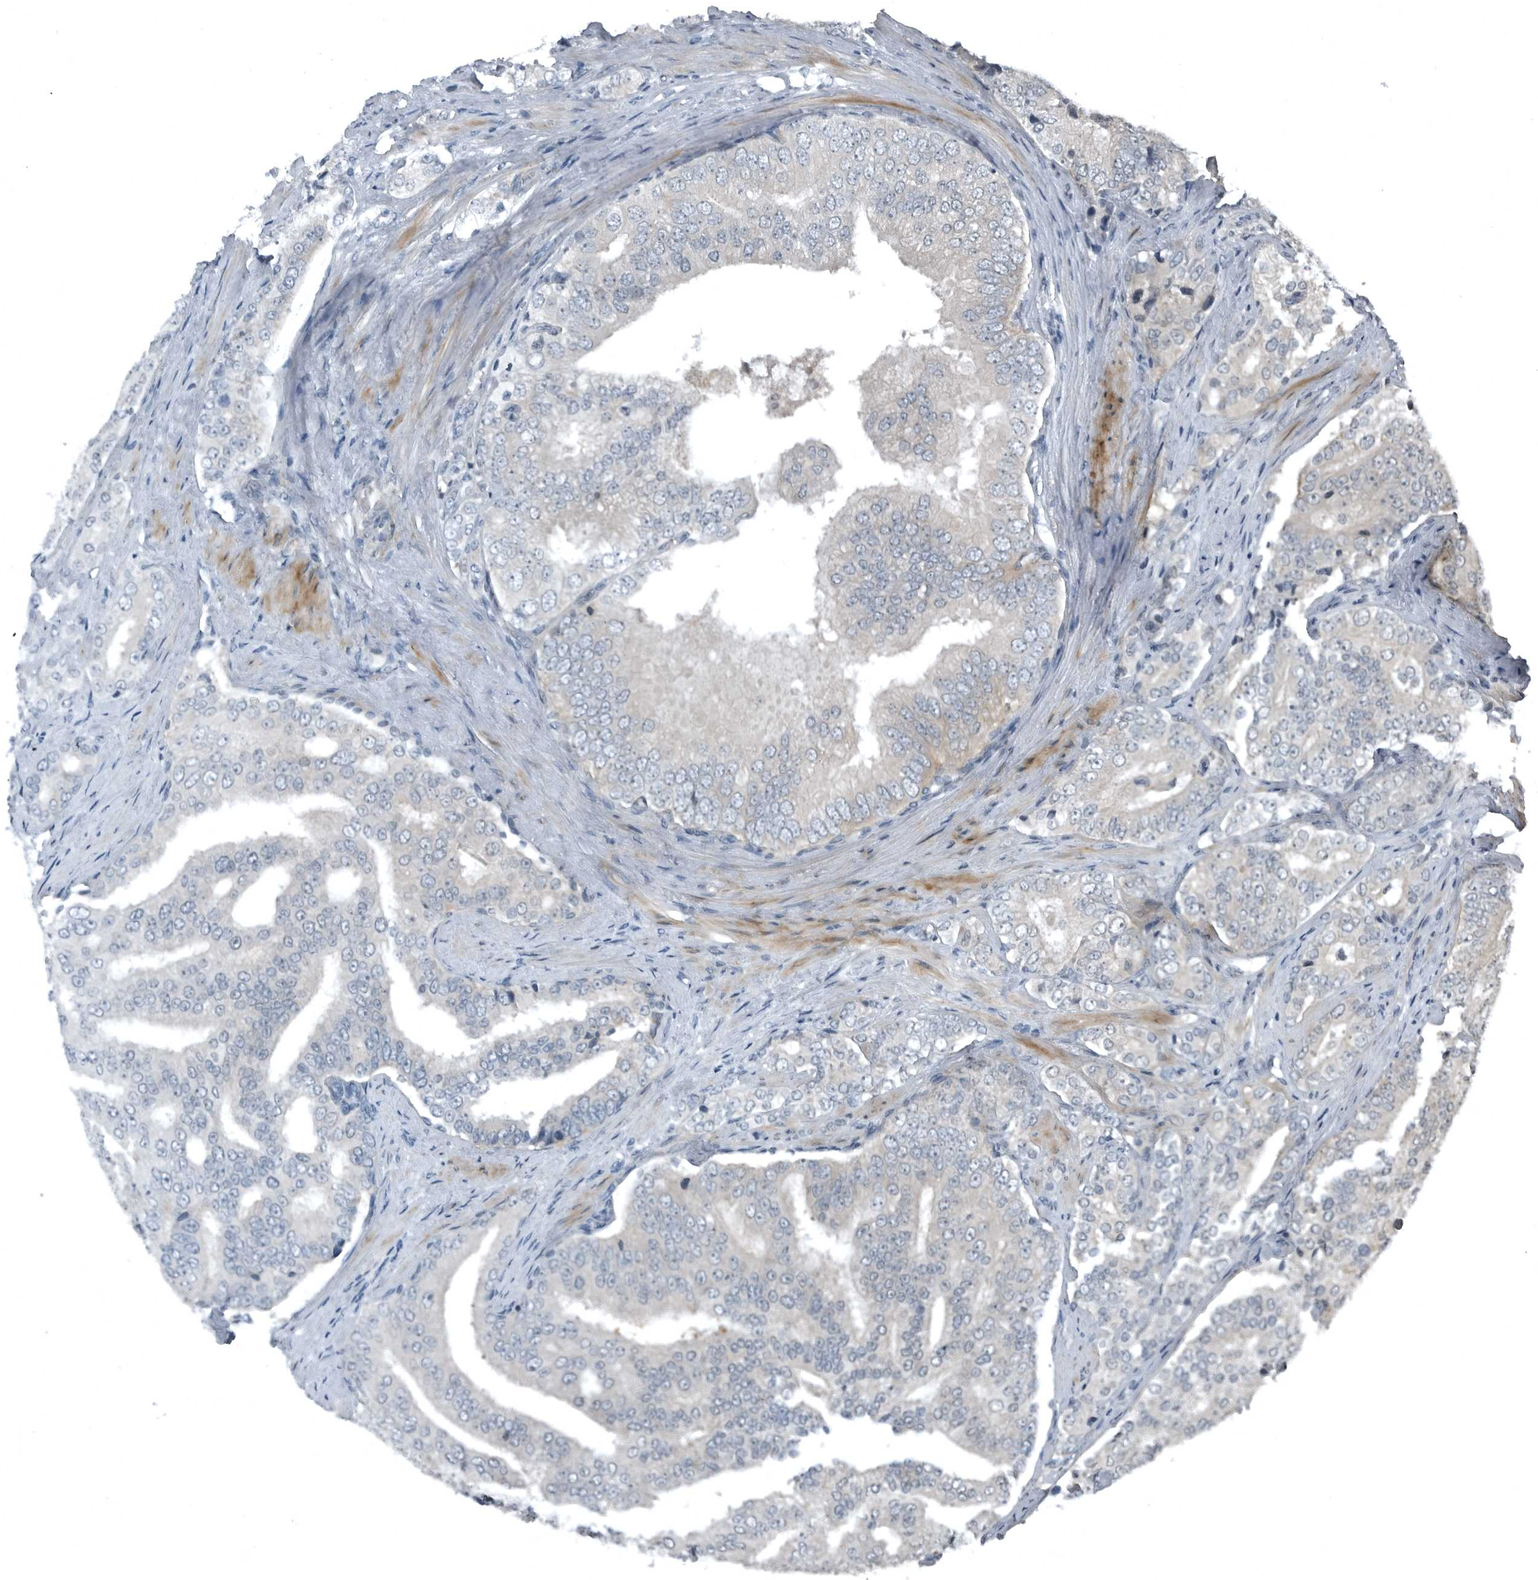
{"staining": {"intensity": "negative", "quantity": "none", "location": "none"}, "tissue": "prostate cancer", "cell_type": "Tumor cells", "image_type": "cancer", "snomed": [{"axis": "morphology", "description": "Adenocarcinoma, High grade"}, {"axis": "topography", "description": "Prostate"}], "caption": "An immunohistochemistry histopathology image of prostate cancer is shown. There is no staining in tumor cells of prostate cancer. (Immunohistochemistry, brightfield microscopy, high magnification).", "gene": "GAK", "patient": {"sex": "male", "age": 58}}